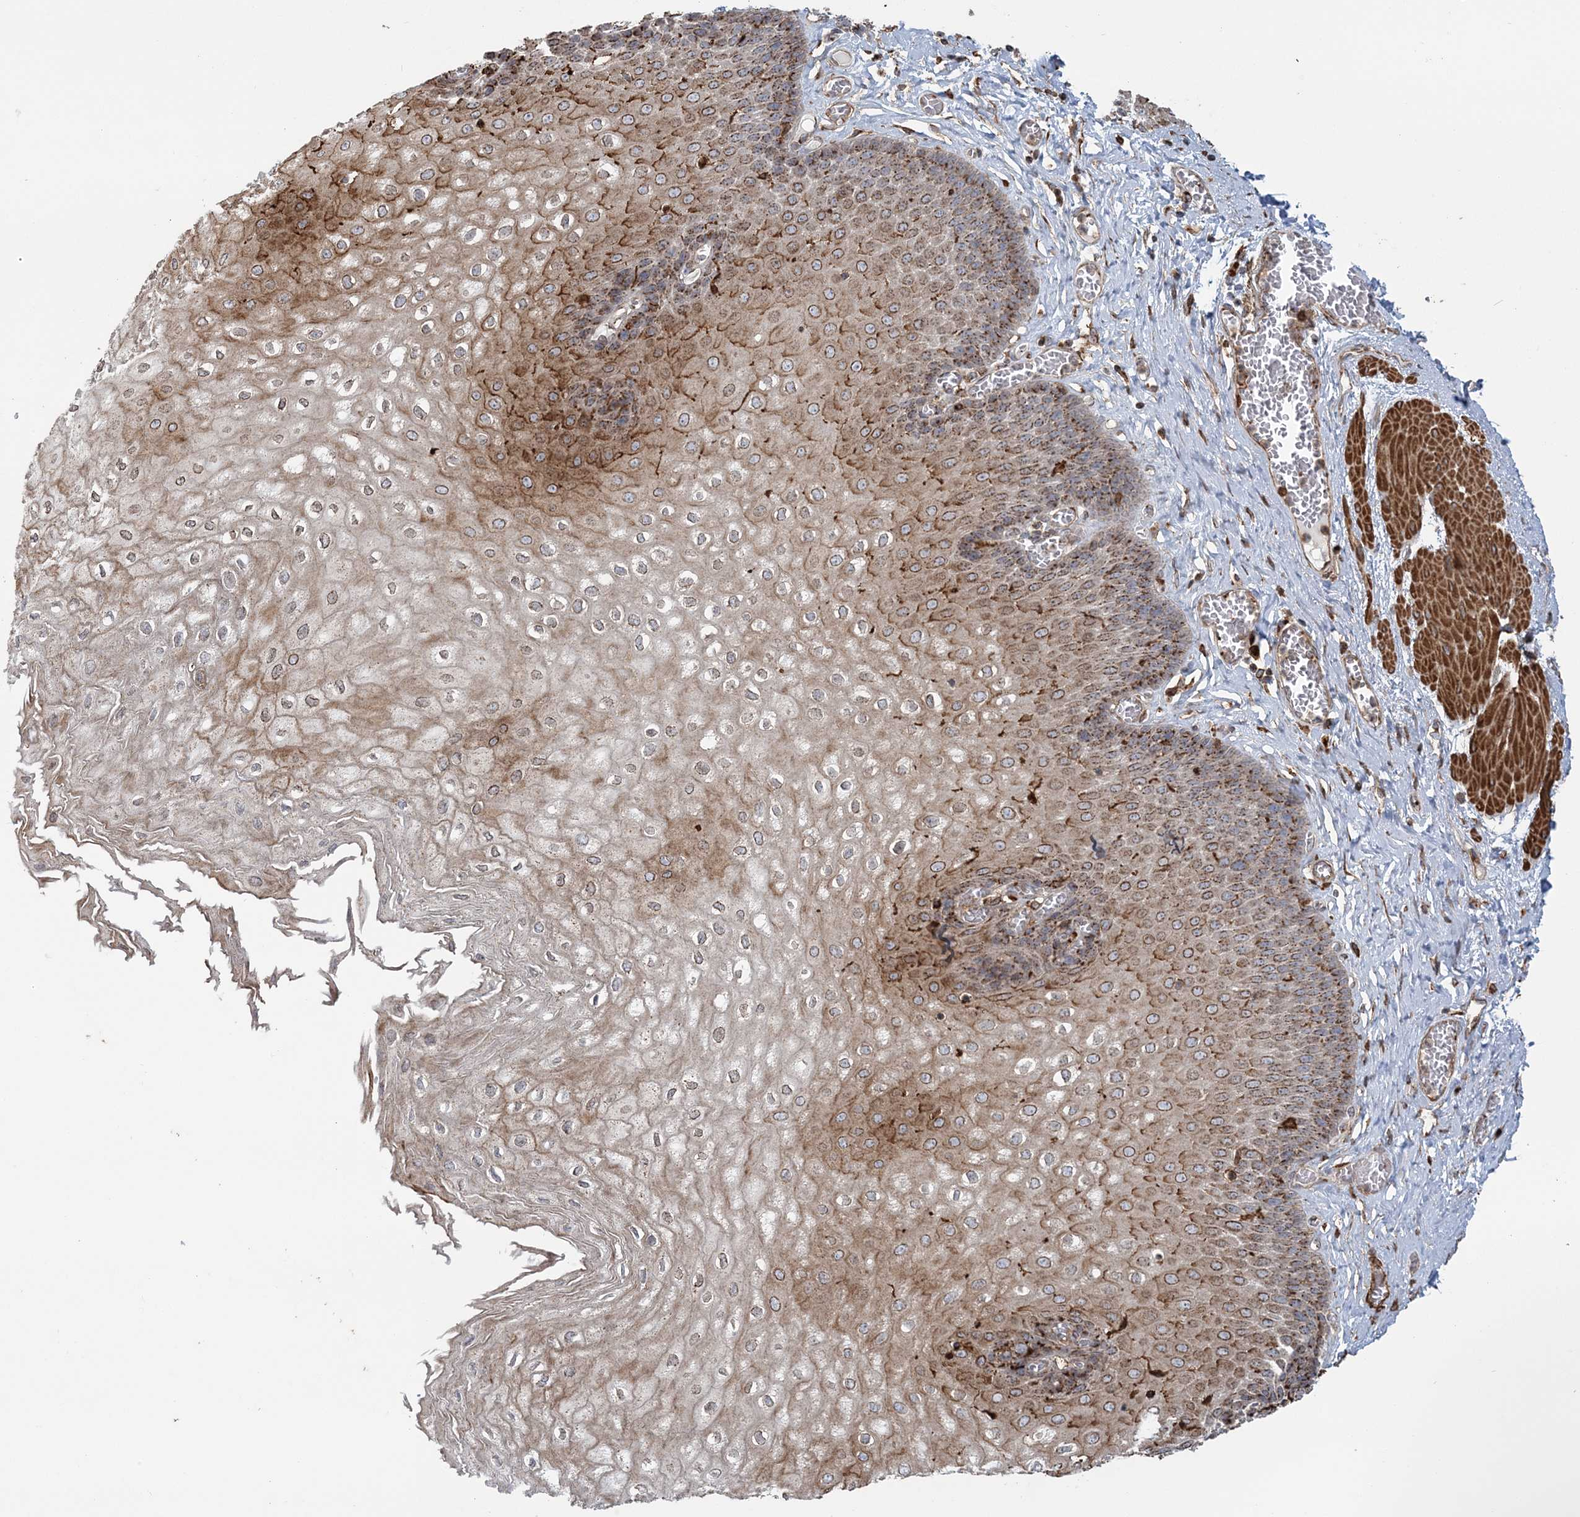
{"staining": {"intensity": "moderate", "quantity": ">75%", "location": "cytoplasmic/membranous"}, "tissue": "esophagus", "cell_type": "Squamous epithelial cells", "image_type": "normal", "snomed": [{"axis": "morphology", "description": "Normal tissue, NOS"}, {"axis": "topography", "description": "Esophagus"}], "caption": "Immunohistochemistry (IHC) photomicrograph of unremarkable human esophagus stained for a protein (brown), which reveals medium levels of moderate cytoplasmic/membranous staining in approximately >75% of squamous epithelial cells.", "gene": "TRAF3IP2", "patient": {"sex": "male", "age": 60}}